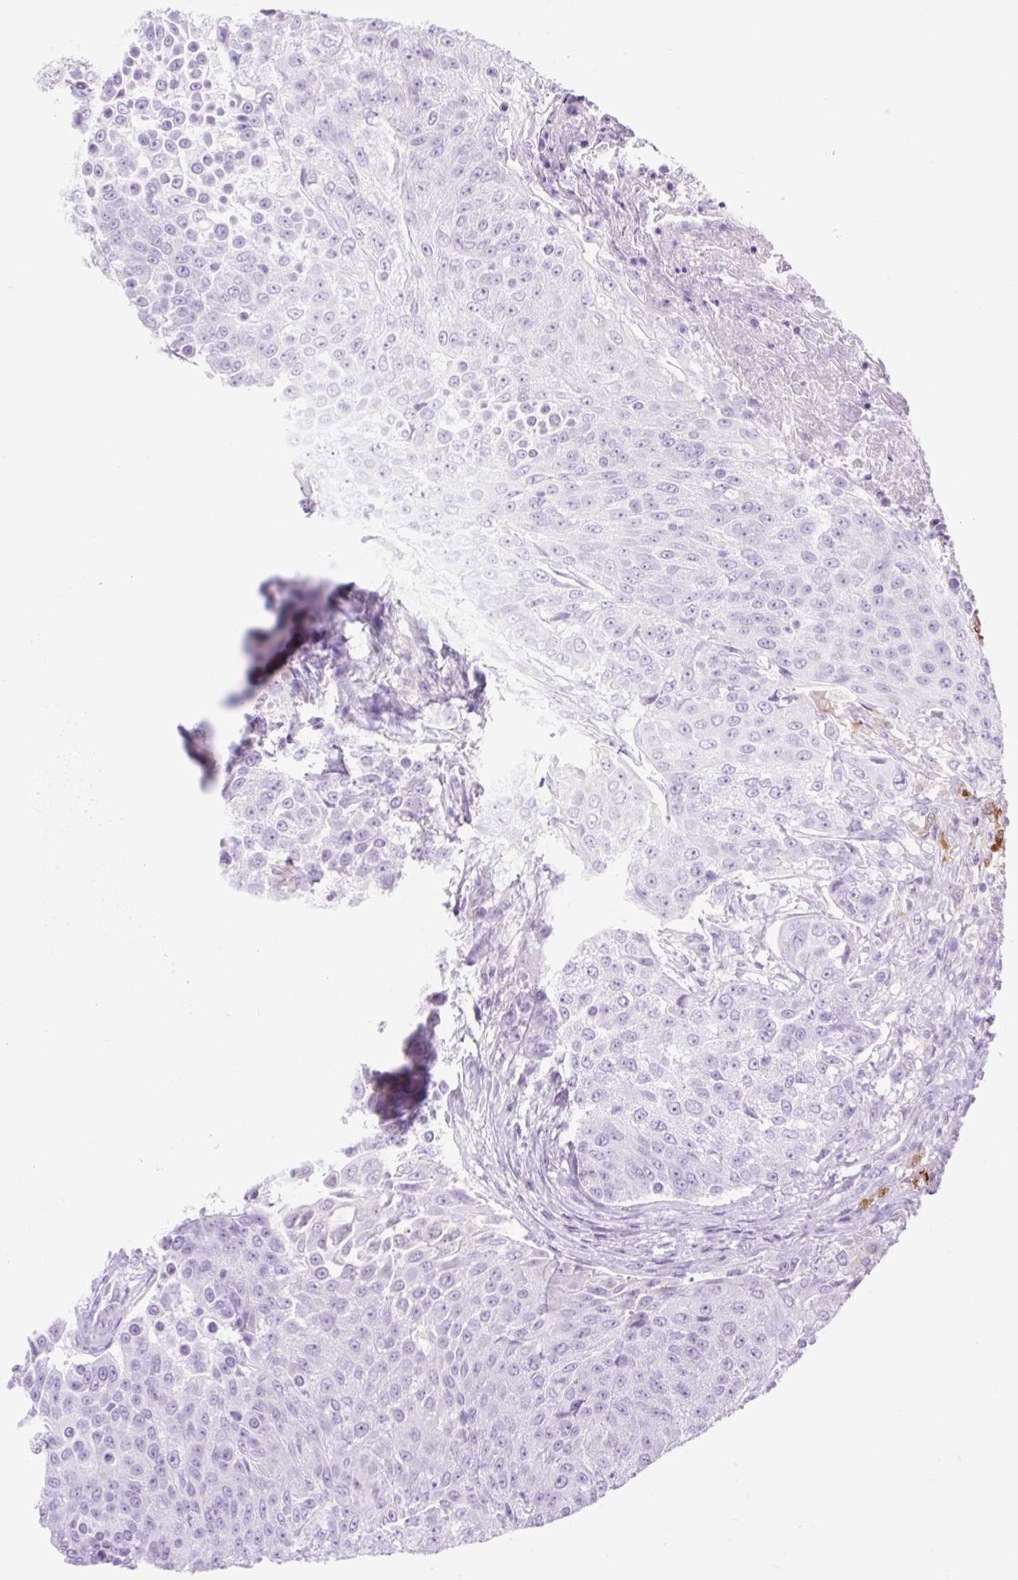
{"staining": {"intensity": "negative", "quantity": "none", "location": "none"}, "tissue": "urothelial cancer", "cell_type": "Tumor cells", "image_type": "cancer", "snomed": [{"axis": "morphology", "description": "Urothelial carcinoma, High grade"}, {"axis": "topography", "description": "Urinary bladder"}], "caption": "The IHC image has no significant positivity in tumor cells of urothelial carcinoma (high-grade) tissue.", "gene": "SLC25A40", "patient": {"sex": "female", "age": 63}}